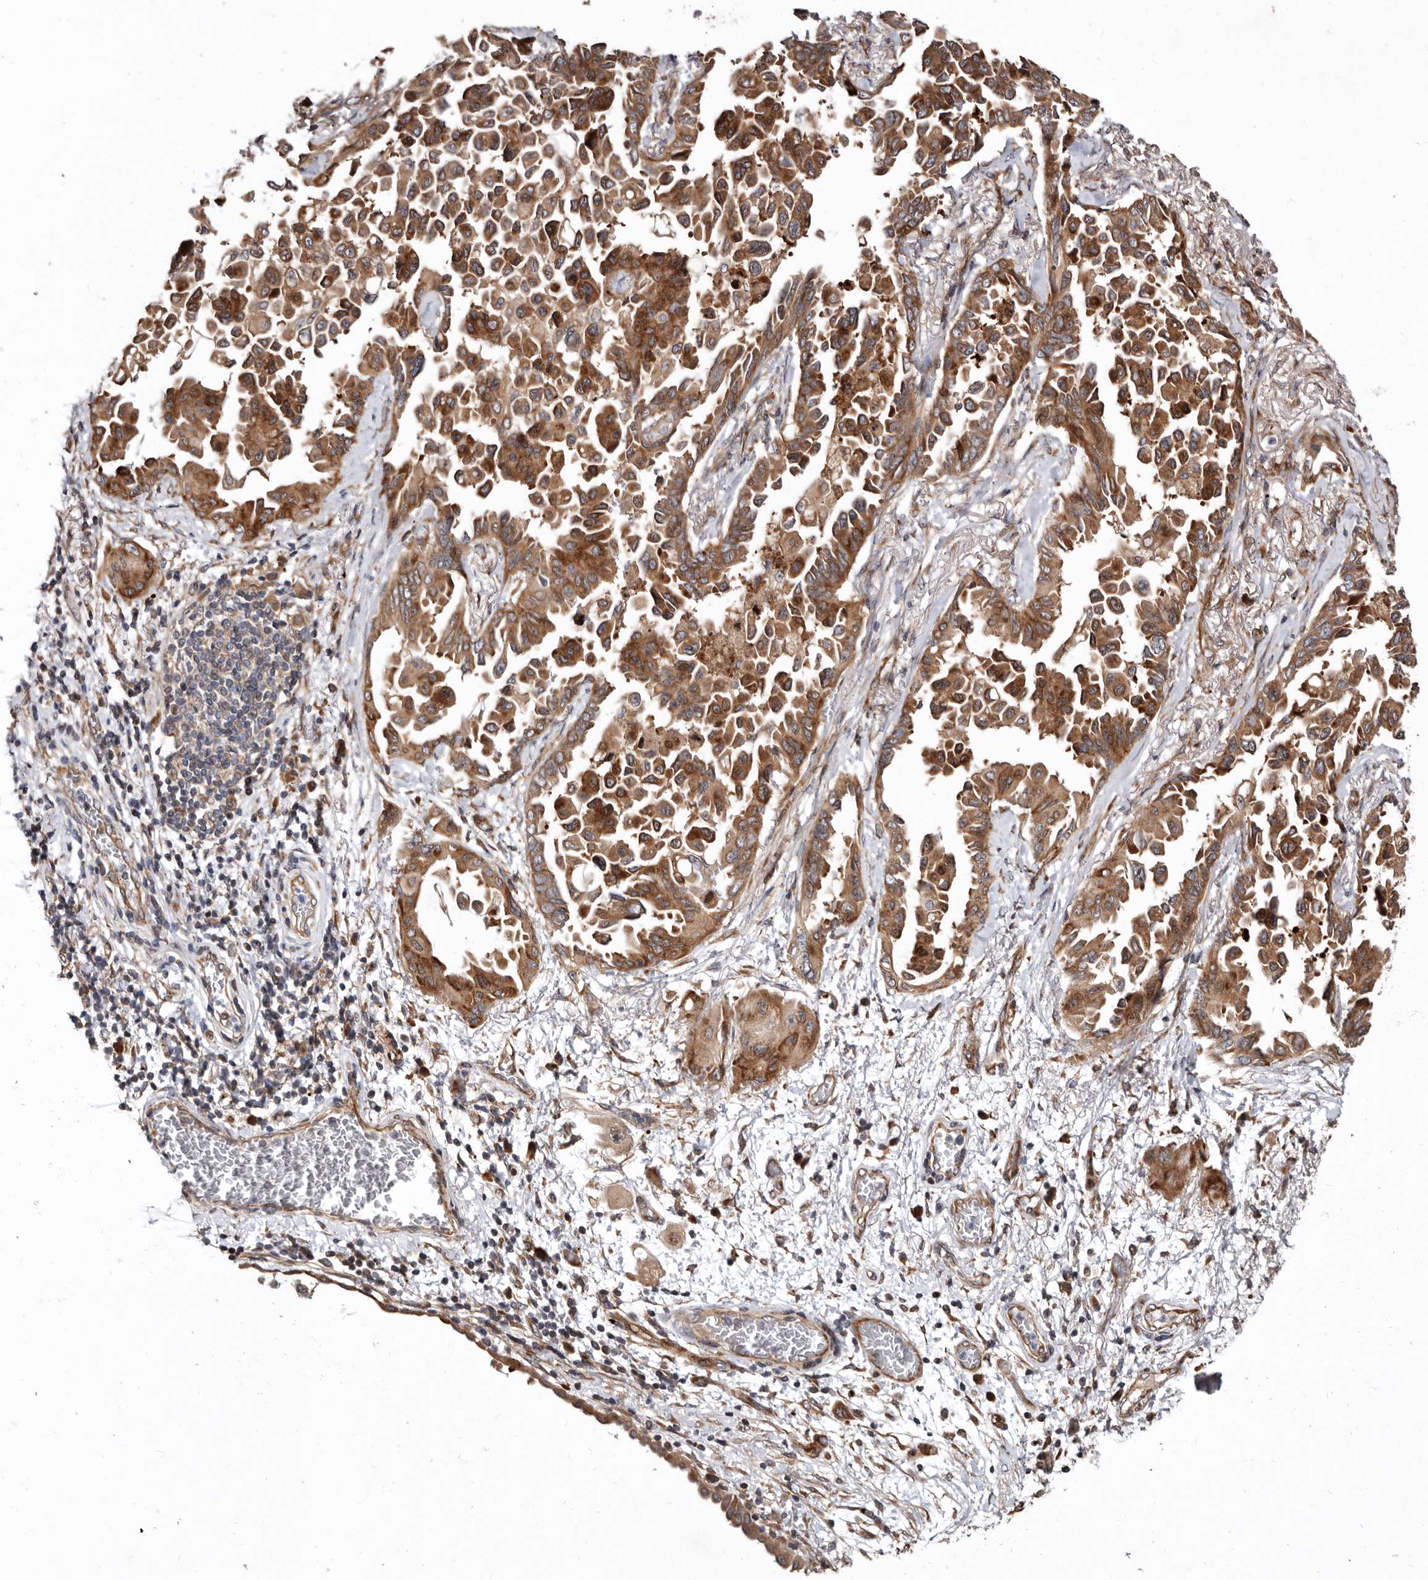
{"staining": {"intensity": "moderate", "quantity": ">75%", "location": "cytoplasmic/membranous"}, "tissue": "lung cancer", "cell_type": "Tumor cells", "image_type": "cancer", "snomed": [{"axis": "morphology", "description": "Adenocarcinoma, NOS"}, {"axis": "topography", "description": "Lung"}], "caption": "This photomicrograph shows lung cancer stained with immunohistochemistry (IHC) to label a protein in brown. The cytoplasmic/membranous of tumor cells show moderate positivity for the protein. Nuclei are counter-stained blue.", "gene": "WEE2", "patient": {"sex": "female", "age": 67}}